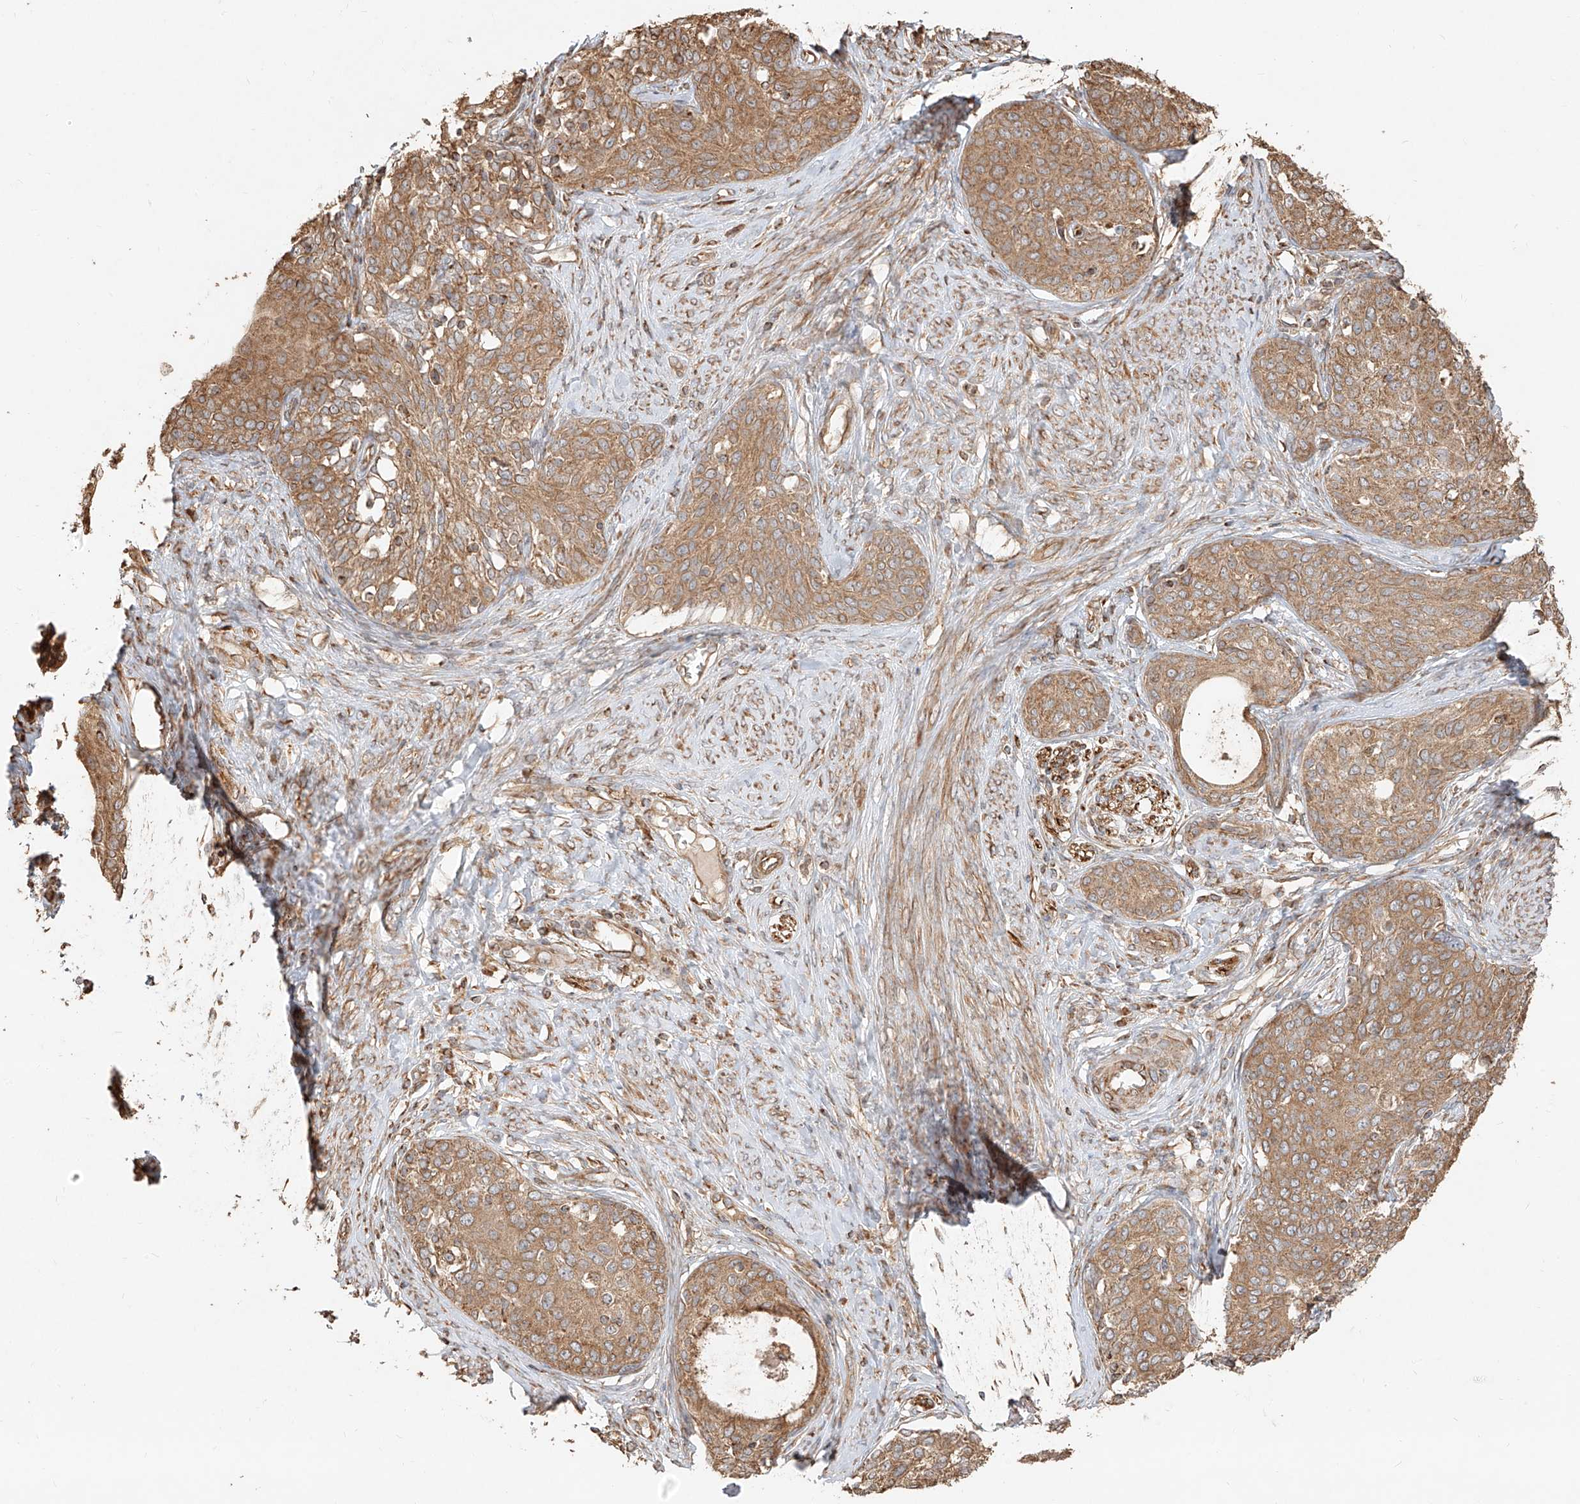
{"staining": {"intensity": "moderate", "quantity": ">75%", "location": "cytoplasmic/membranous"}, "tissue": "cervical cancer", "cell_type": "Tumor cells", "image_type": "cancer", "snomed": [{"axis": "morphology", "description": "Squamous cell carcinoma, NOS"}, {"axis": "morphology", "description": "Adenocarcinoma, NOS"}, {"axis": "topography", "description": "Cervix"}], "caption": "This is an image of immunohistochemistry (IHC) staining of cervical squamous cell carcinoma, which shows moderate staining in the cytoplasmic/membranous of tumor cells.", "gene": "EFNB1", "patient": {"sex": "female", "age": 52}}